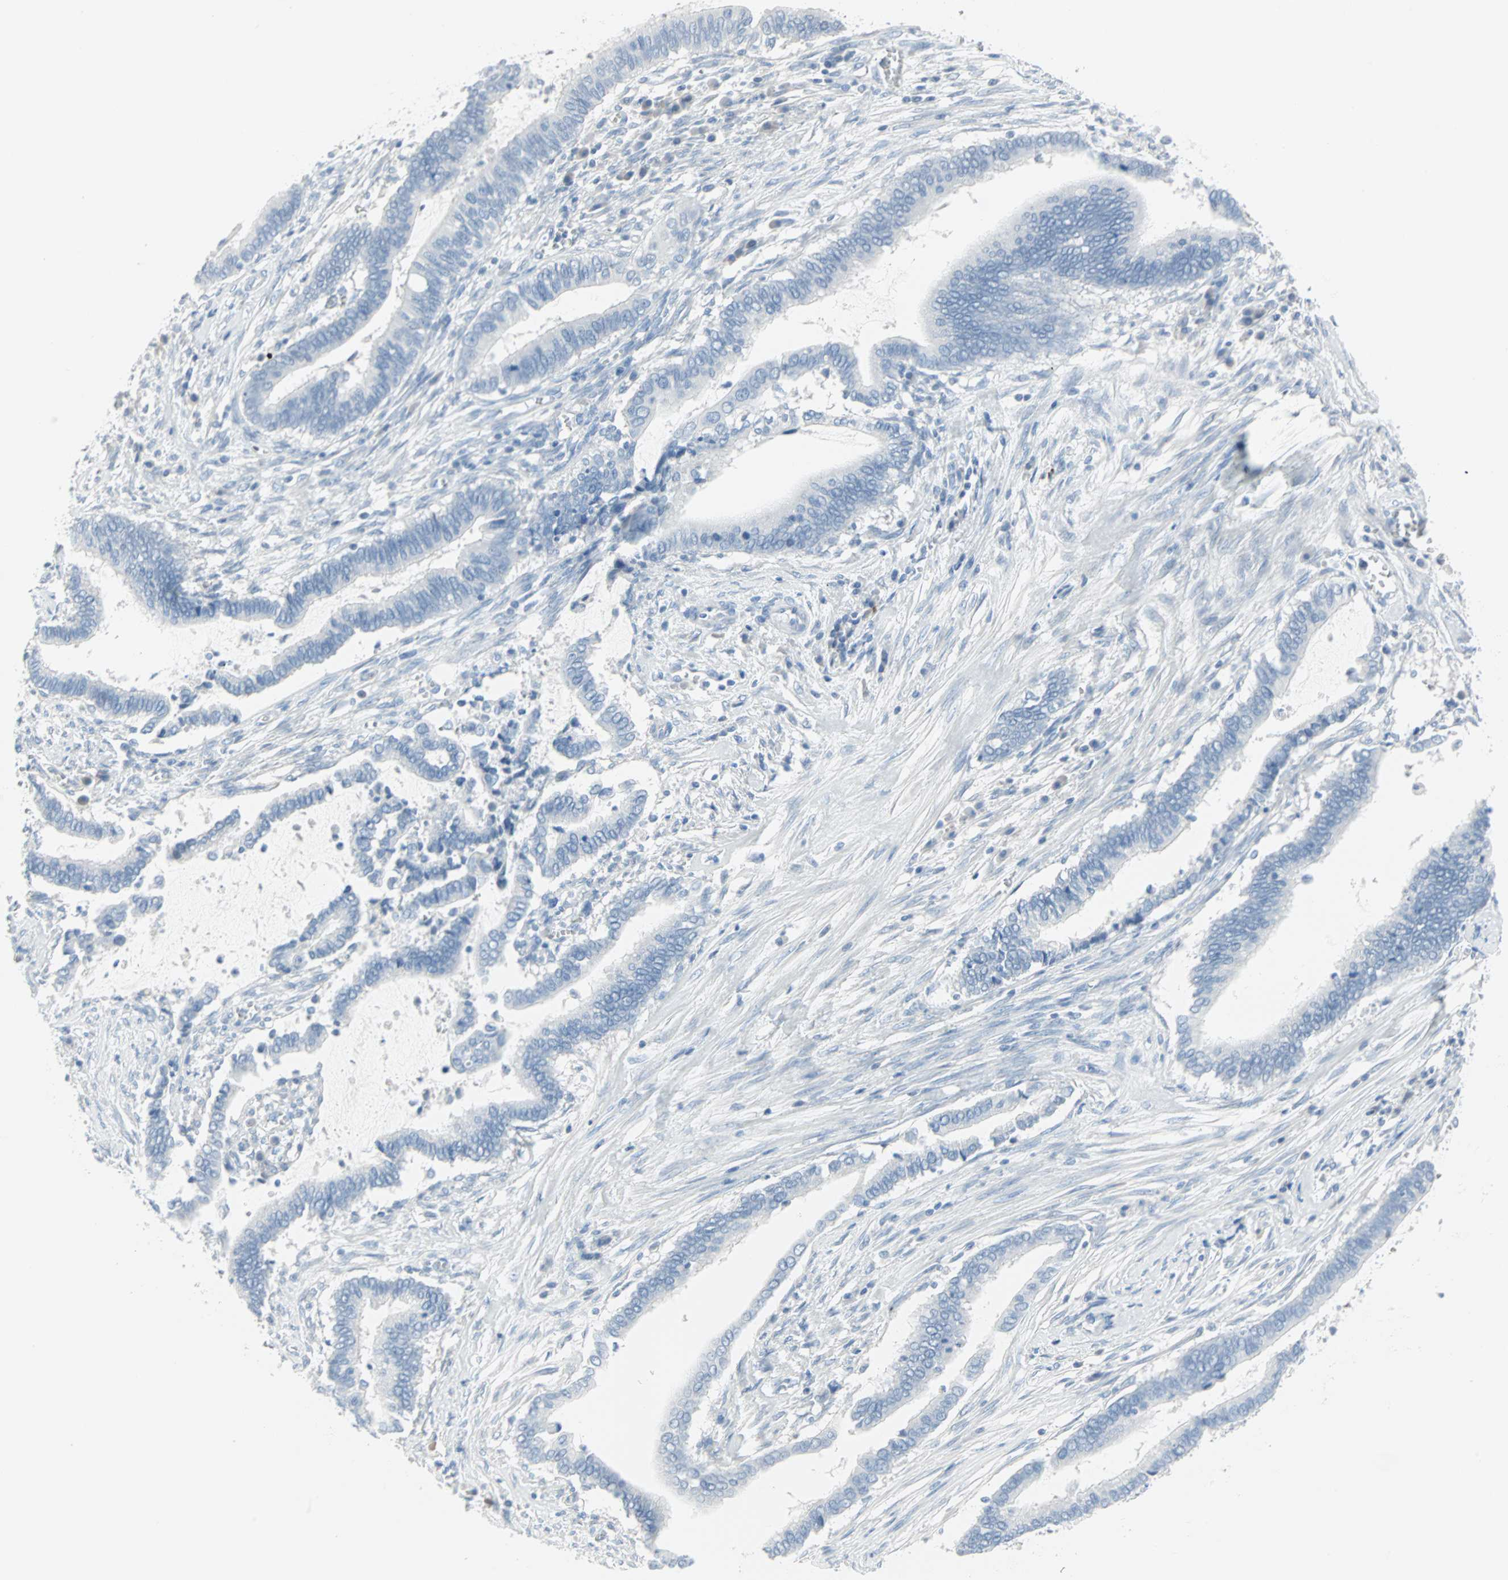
{"staining": {"intensity": "negative", "quantity": "none", "location": "none"}, "tissue": "cervical cancer", "cell_type": "Tumor cells", "image_type": "cancer", "snomed": [{"axis": "morphology", "description": "Adenocarcinoma, NOS"}, {"axis": "topography", "description": "Cervix"}], "caption": "An IHC micrograph of adenocarcinoma (cervical) is shown. There is no staining in tumor cells of adenocarcinoma (cervical). (DAB (3,3'-diaminobenzidine) IHC, high magnification).", "gene": "STX1A", "patient": {"sex": "female", "age": 44}}